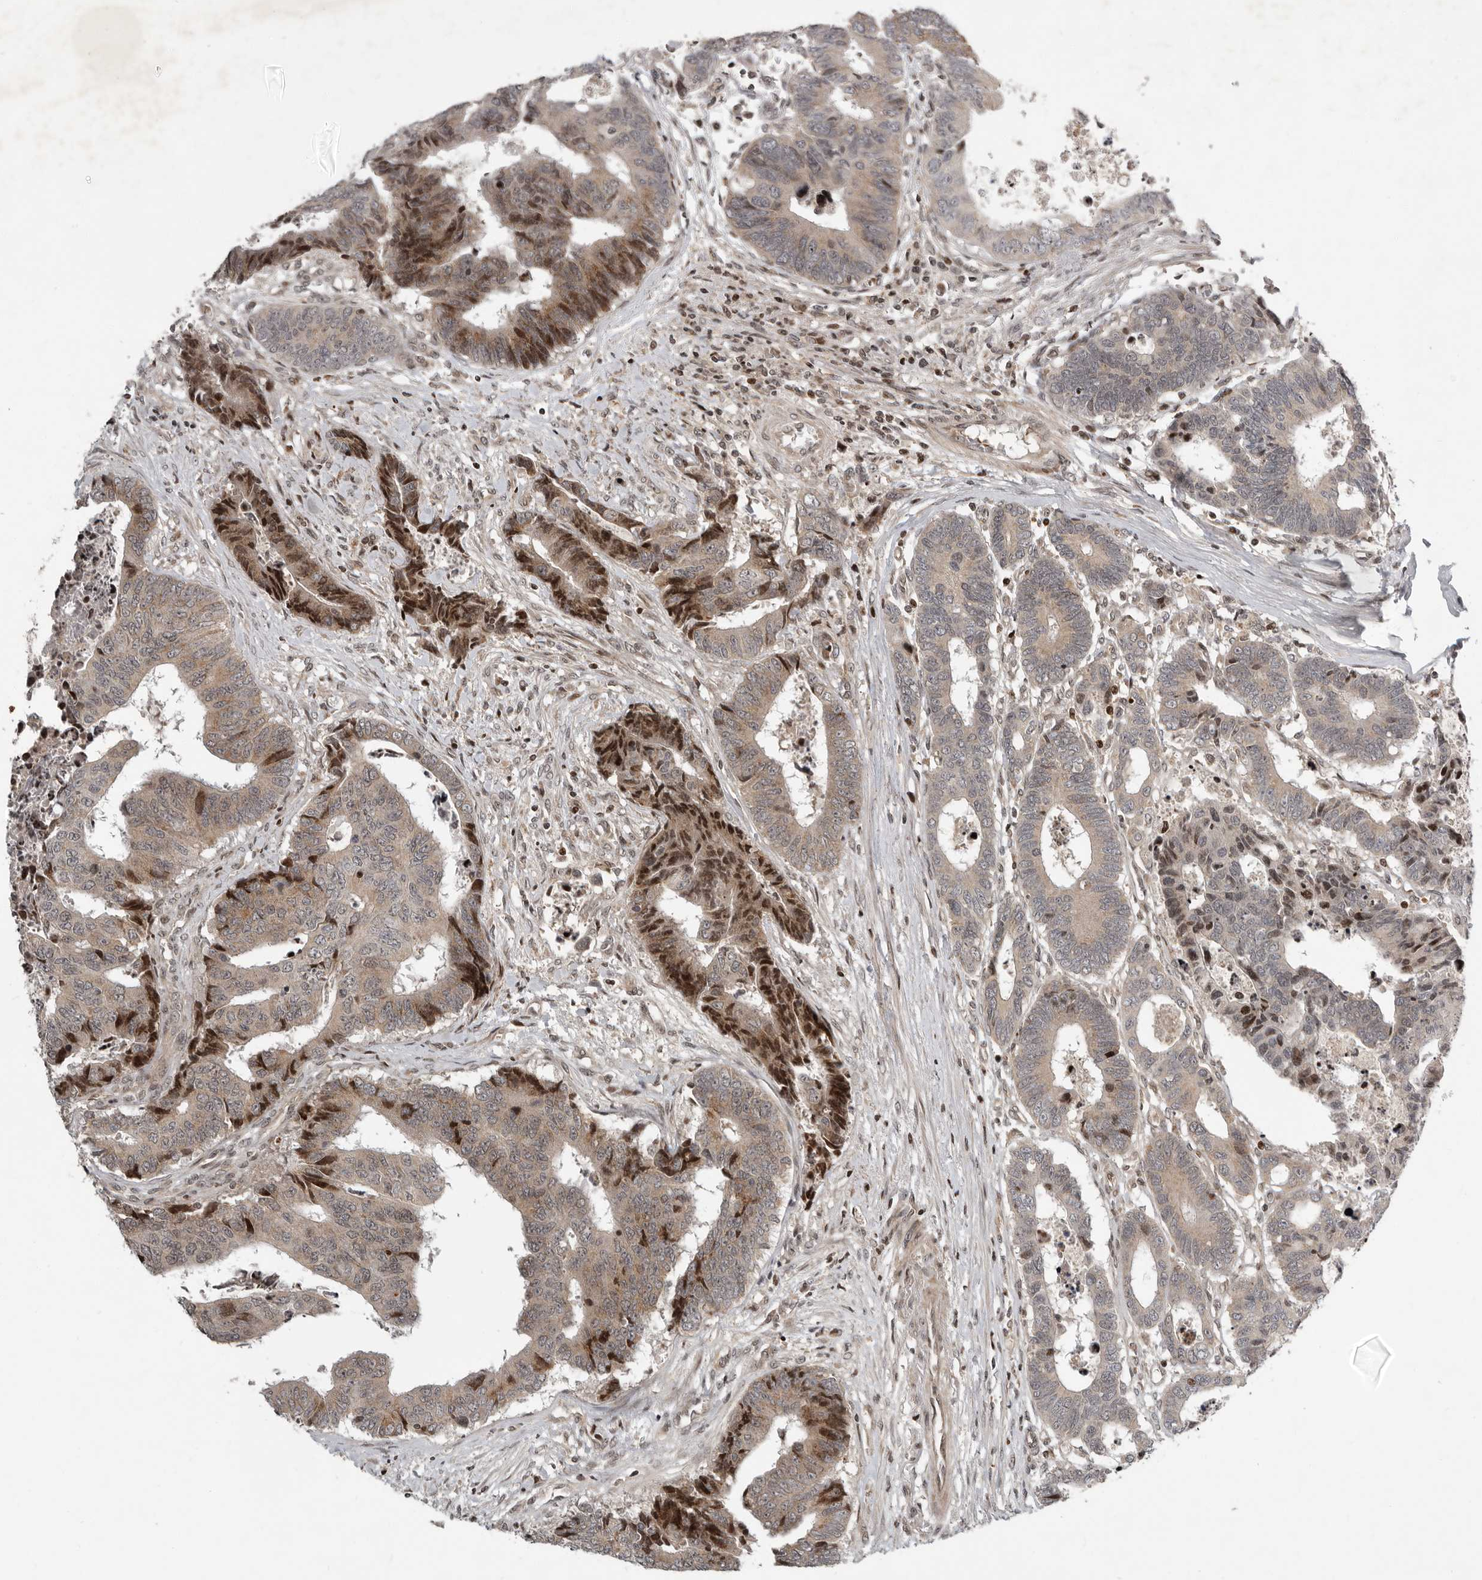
{"staining": {"intensity": "strong", "quantity": "25%-75%", "location": "nuclear"}, "tissue": "colorectal cancer", "cell_type": "Tumor cells", "image_type": "cancer", "snomed": [{"axis": "morphology", "description": "Adenocarcinoma, NOS"}, {"axis": "topography", "description": "Rectum"}], "caption": "A high-resolution image shows IHC staining of colorectal adenocarcinoma, which reveals strong nuclear positivity in approximately 25%-75% of tumor cells.", "gene": "RABIF", "patient": {"sex": "male", "age": 84}}